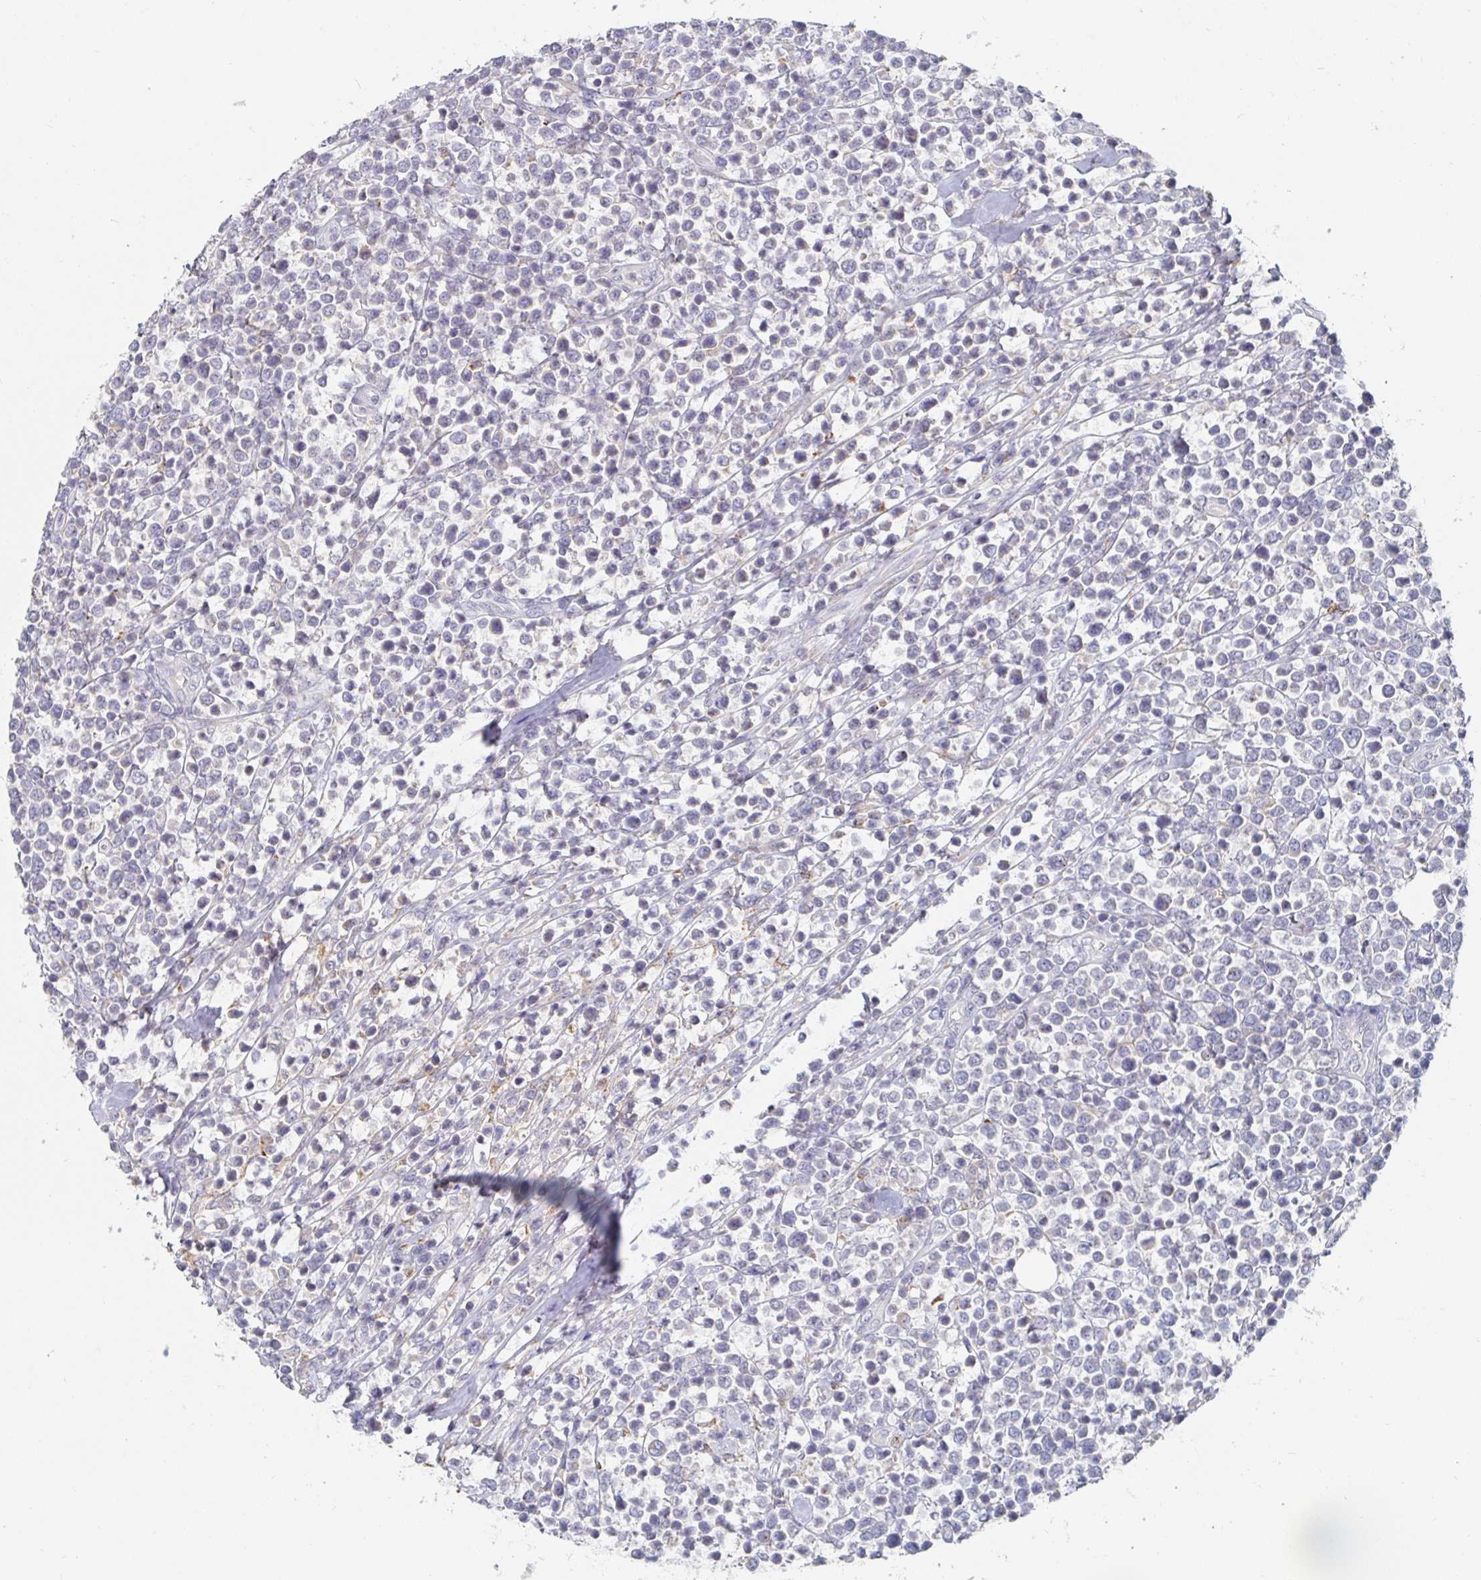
{"staining": {"intensity": "negative", "quantity": "none", "location": "none"}, "tissue": "lymphoma", "cell_type": "Tumor cells", "image_type": "cancer", "snomed": [{"axis": "morphology", "description": "Malignant lymphoma, non-Hodgkin's type, High grade"}, {"axis": "topography", "description": "Soft tissue"}], "caption": "Immunohistochemistry (IHC) of human lymphoma exhibits no positivity in tumor cells. Nuclei are stained in blue.", "gene": "SPPL3", "patient": {"sex": "female", "age": 56}}